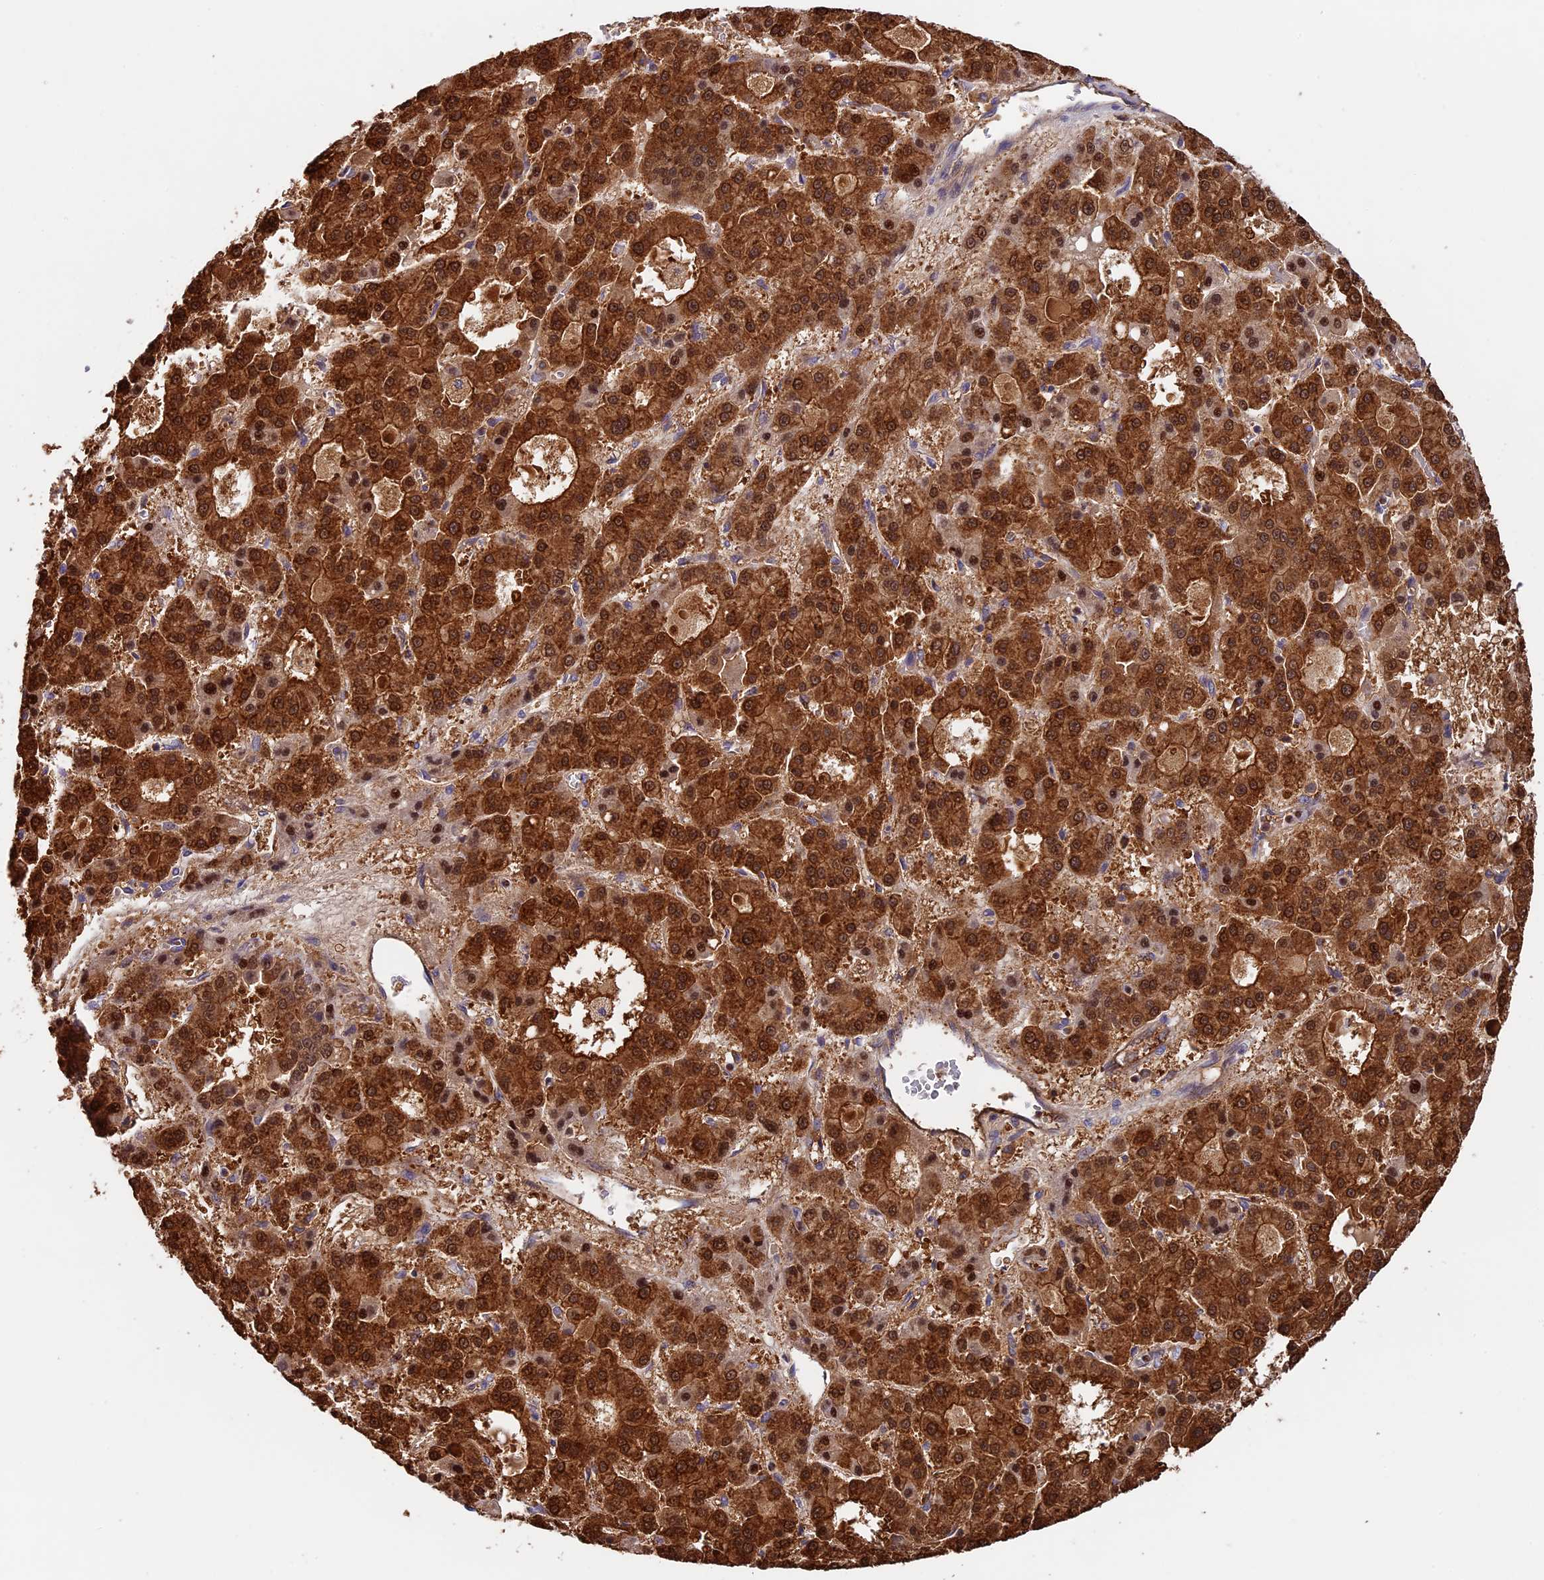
{"staining": {"intensity": "strong", "quantity": ">75%", "location": "cytoplasmic/membranous,nuclear"}, "tissue": "liver cancer", "cell_type": "Tumor cells", "image_type": "cancer", "snomed": [{"axis": "morphology", "description": "Carcinoma, Hepatocellular, NOS"}, {"axis": "topography", "description": "Liver"}], "caption": "Protein staining by immunohistochemistry (IHC) demonstrates strong cytoplasmic/membranous and nuclear positivity in about >75% of tumor cells in liver hepatocellular carcinoma.", "gene": "MYO9B", "patient": {"sex": "male", "age": 70}}